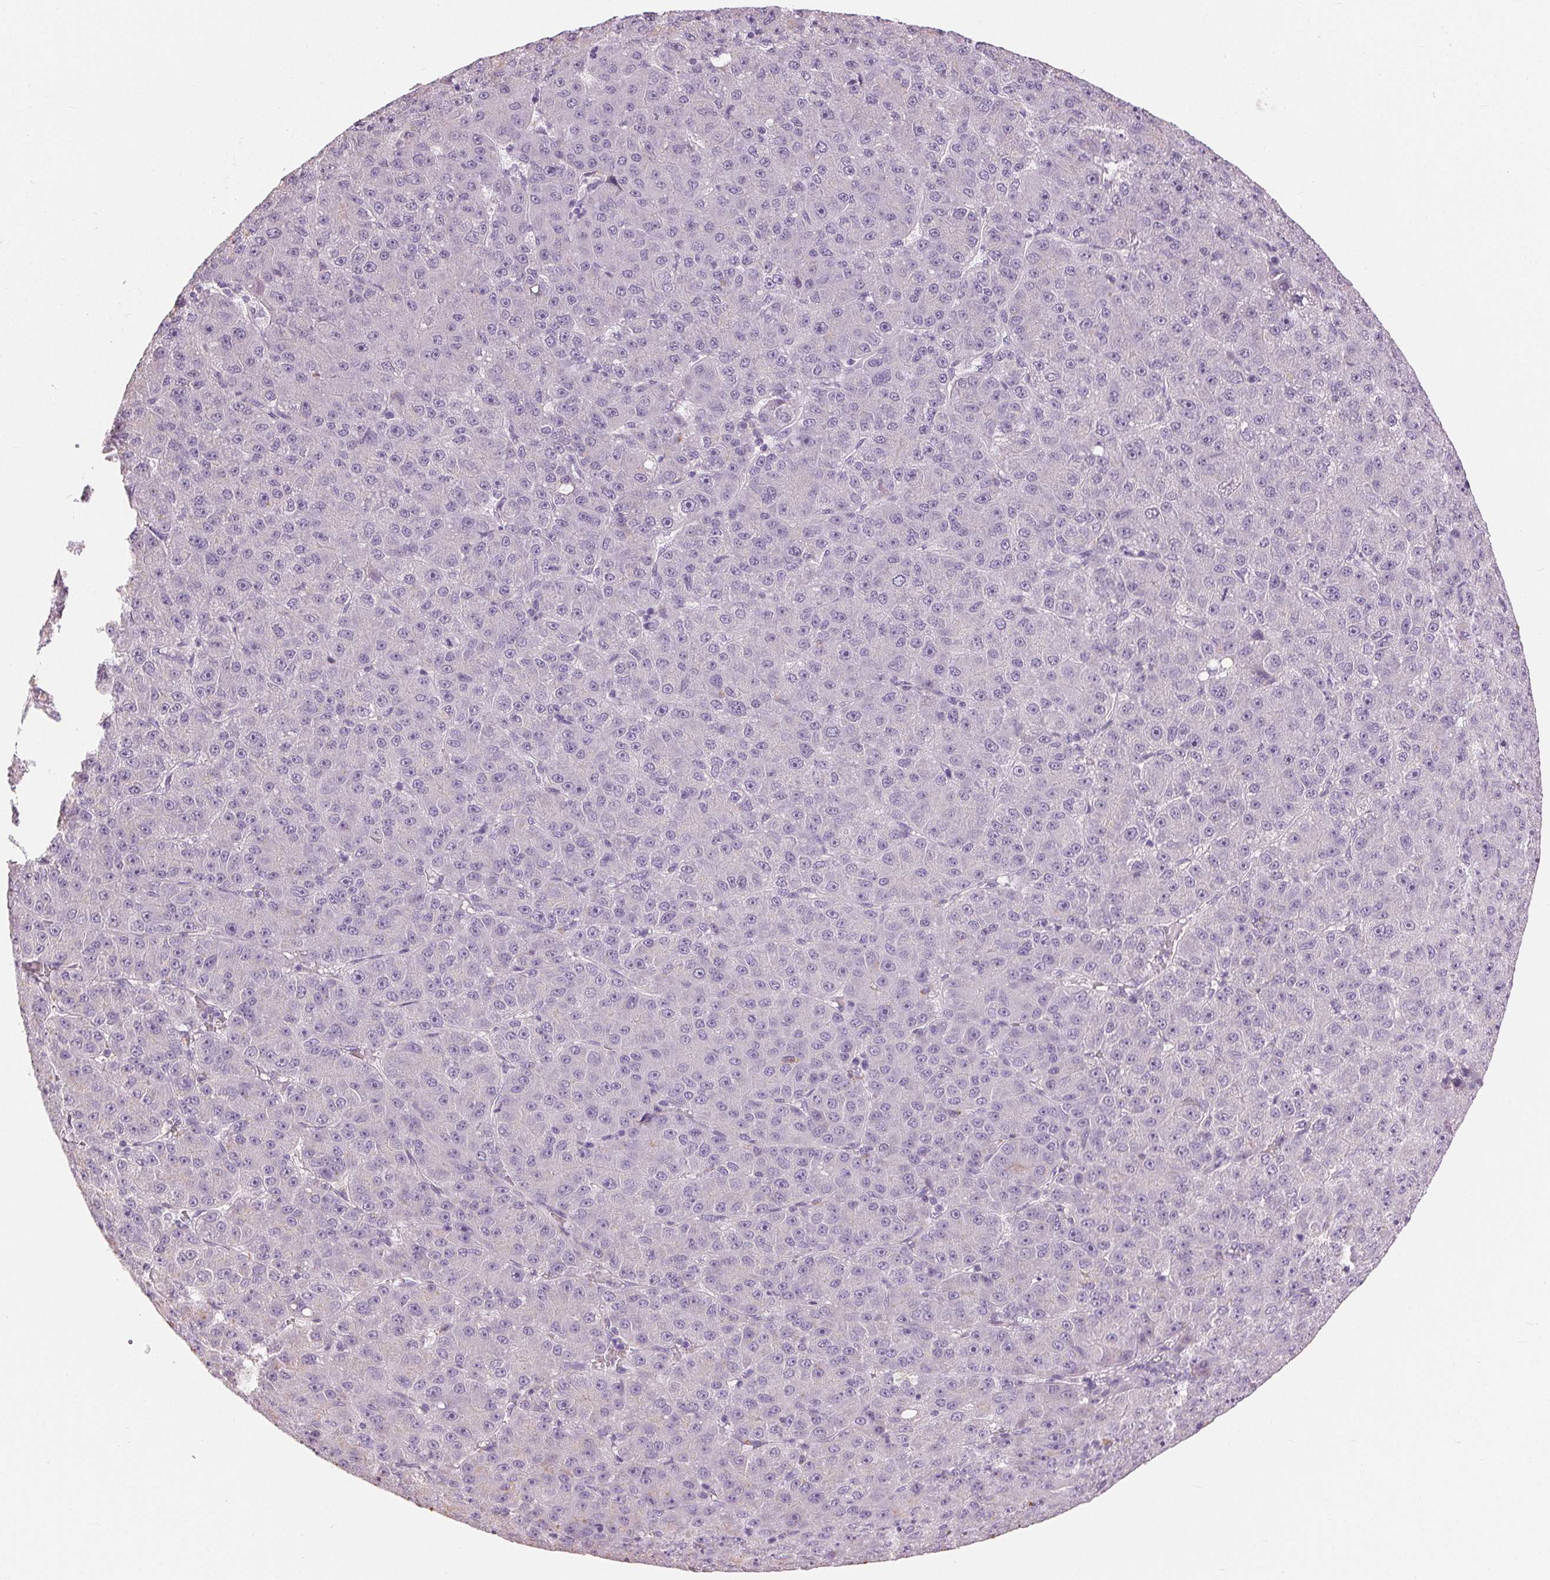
{"staining": {"intensity": "negative", "quantity": "none", "location": "none"}, "tissue": "liver cancer", "cell_type": "Tumor cells", "image_type": "cancer", "snomed": [{"axis": "morphology", "description": "Carcinoma, Hepatocellular, NOS"}, {"axis": "topography", "description": "Liver"}], "caption": "Immunohistochemical staining of human liver cancer (hepatocellular carcinoma) demonstrates no significant expression in tumor cells.", "gene": "MISP", "patient": {"sex": "male", "age": 67}}